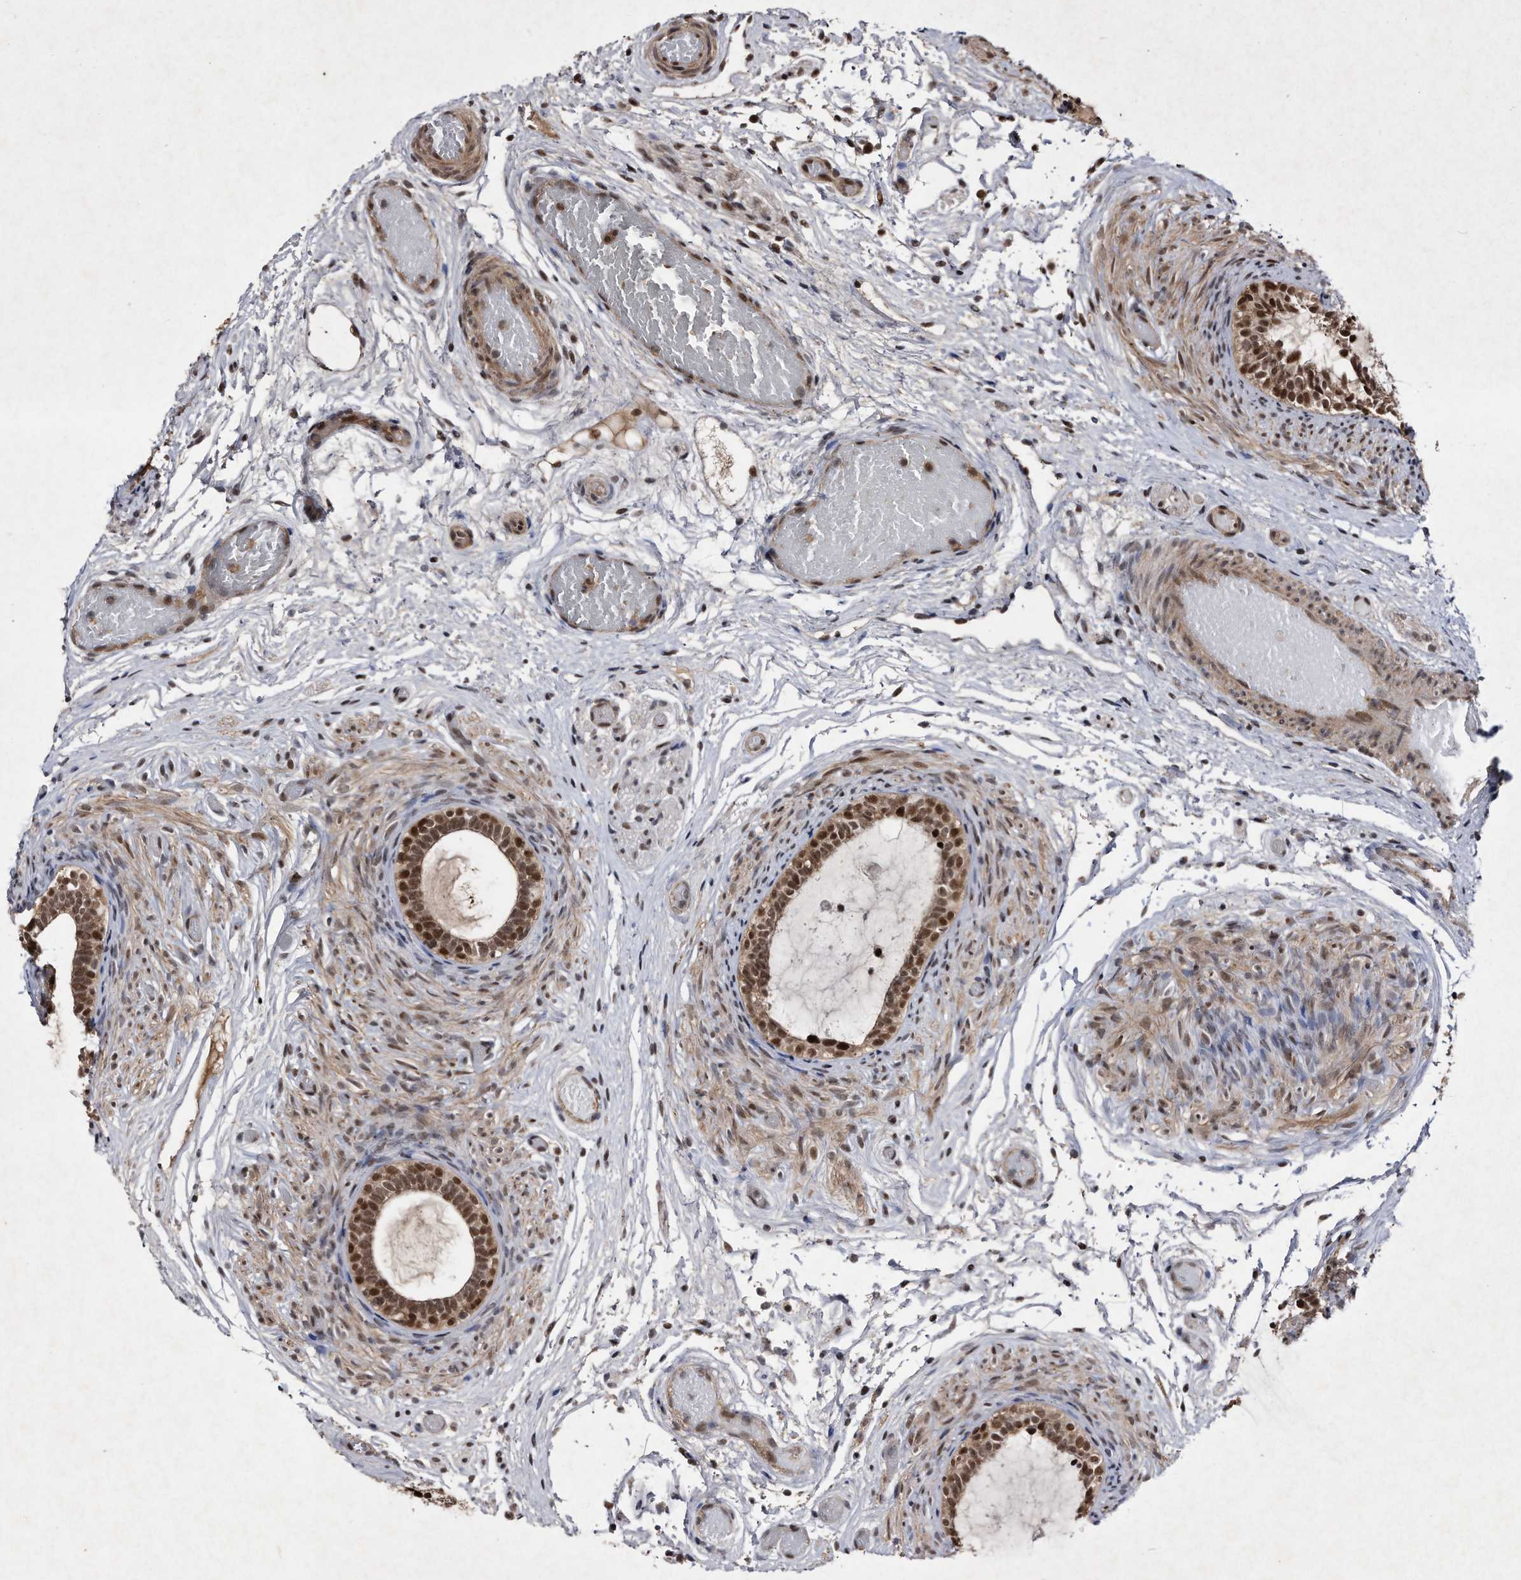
{"staining": {"intensity": "strong", "quantity": ">75%", "location": "cytoplasmic/membranous,nuclear"}, "tissue": "epididymis", "cell_type": "Glandular cells", "image_type": "normal", "snomed": [{"axis": "morphology", "description": "Normal tissue, NOS"}, {"axis": "topography", "description": "Epididymis"}], "caption": "Immunohistochemical staining of benign human epididymis reveals >75% levels of strong cytoplasmic/membranous,nuclear protein expression in about >75% of glandular cells. The protein of interest is stained brown, and the nuclei are stained in blue (DAB IHC with brightfield microscopy, high magnification).", "gene": "RAD23B", "patient": {"sex": "male", "age": 5}}